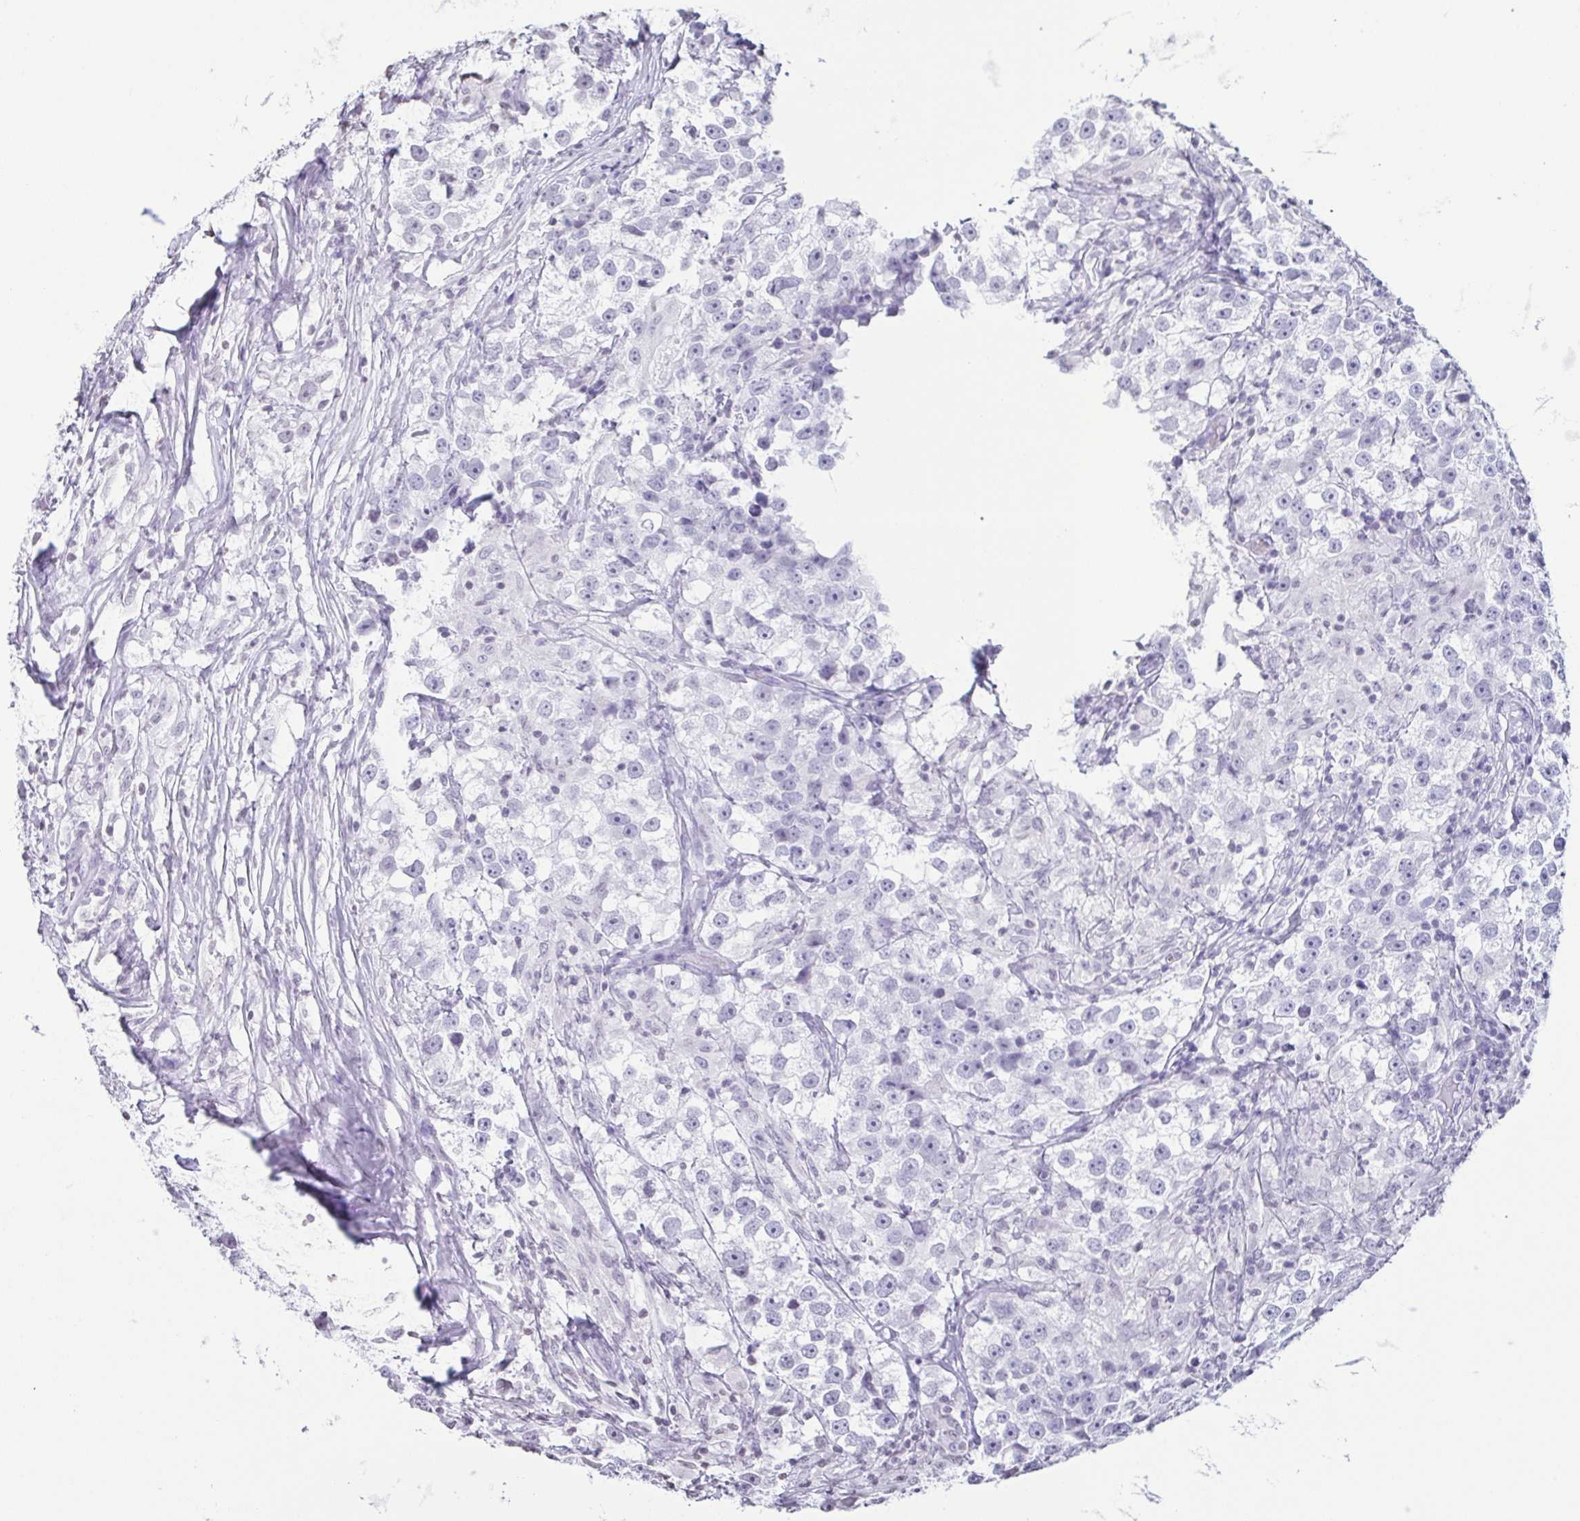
{"staining": {"intensity": "negative", "quantity": "none", "location": "none"}, "tissue": "testis cancer", "cell_type": "Tumor cells", "image_type": "cancer", "snomed": [{"axis": "morphology", "description": "Seminoma, NOS"}, {"axis": "topography", "description": "Testis"}], "caption": "This is a photomicrograph of immunohistochemistry staining of seminoma (testis), which shows no staining in tumor cells.", "gene": "VCY1B", "patient": {"sex": "male", "age": 46}}